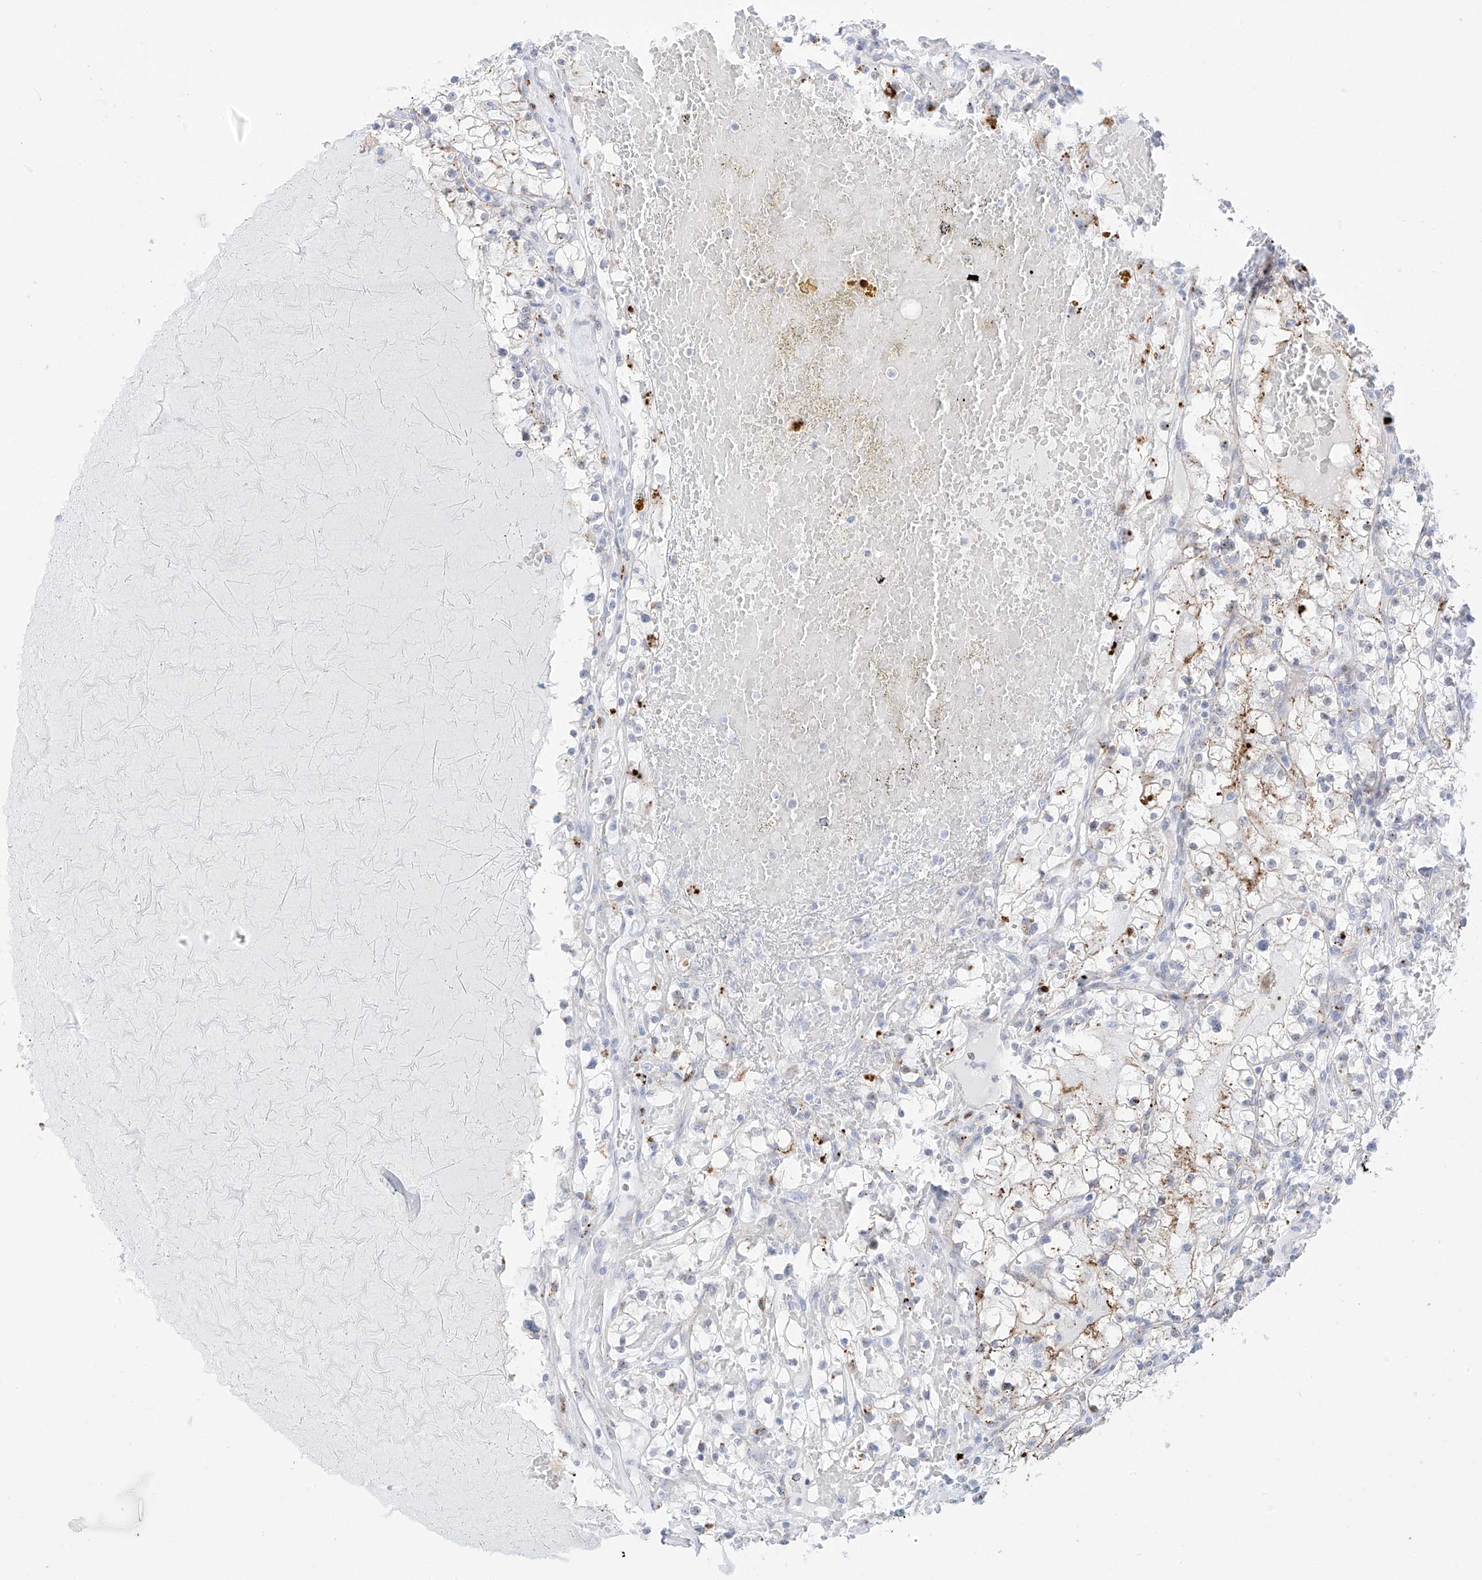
{"staining": {"intensity": "weak", "quantity": "<25%", "location": "cytoplasmic/membranous"}, "tissue": "renal cancer", "cell_type": "Tumor cells", "image_type": "cancer", "snomed": [{"axis": "morphology", "description": "Normal tissue, NOS"}, {"axis": "morphology", "description": "Adenocarcinoma, NOS"}, {"axis": "topography", "description": "Kidney"}], "caption": "This is an immunohistochemistry photomicrograph of human renal adenocarcinoma. There is no positivity in tumor cells.", "gene": "PSPH", "patient": {"sex": "male", "age": 68}}